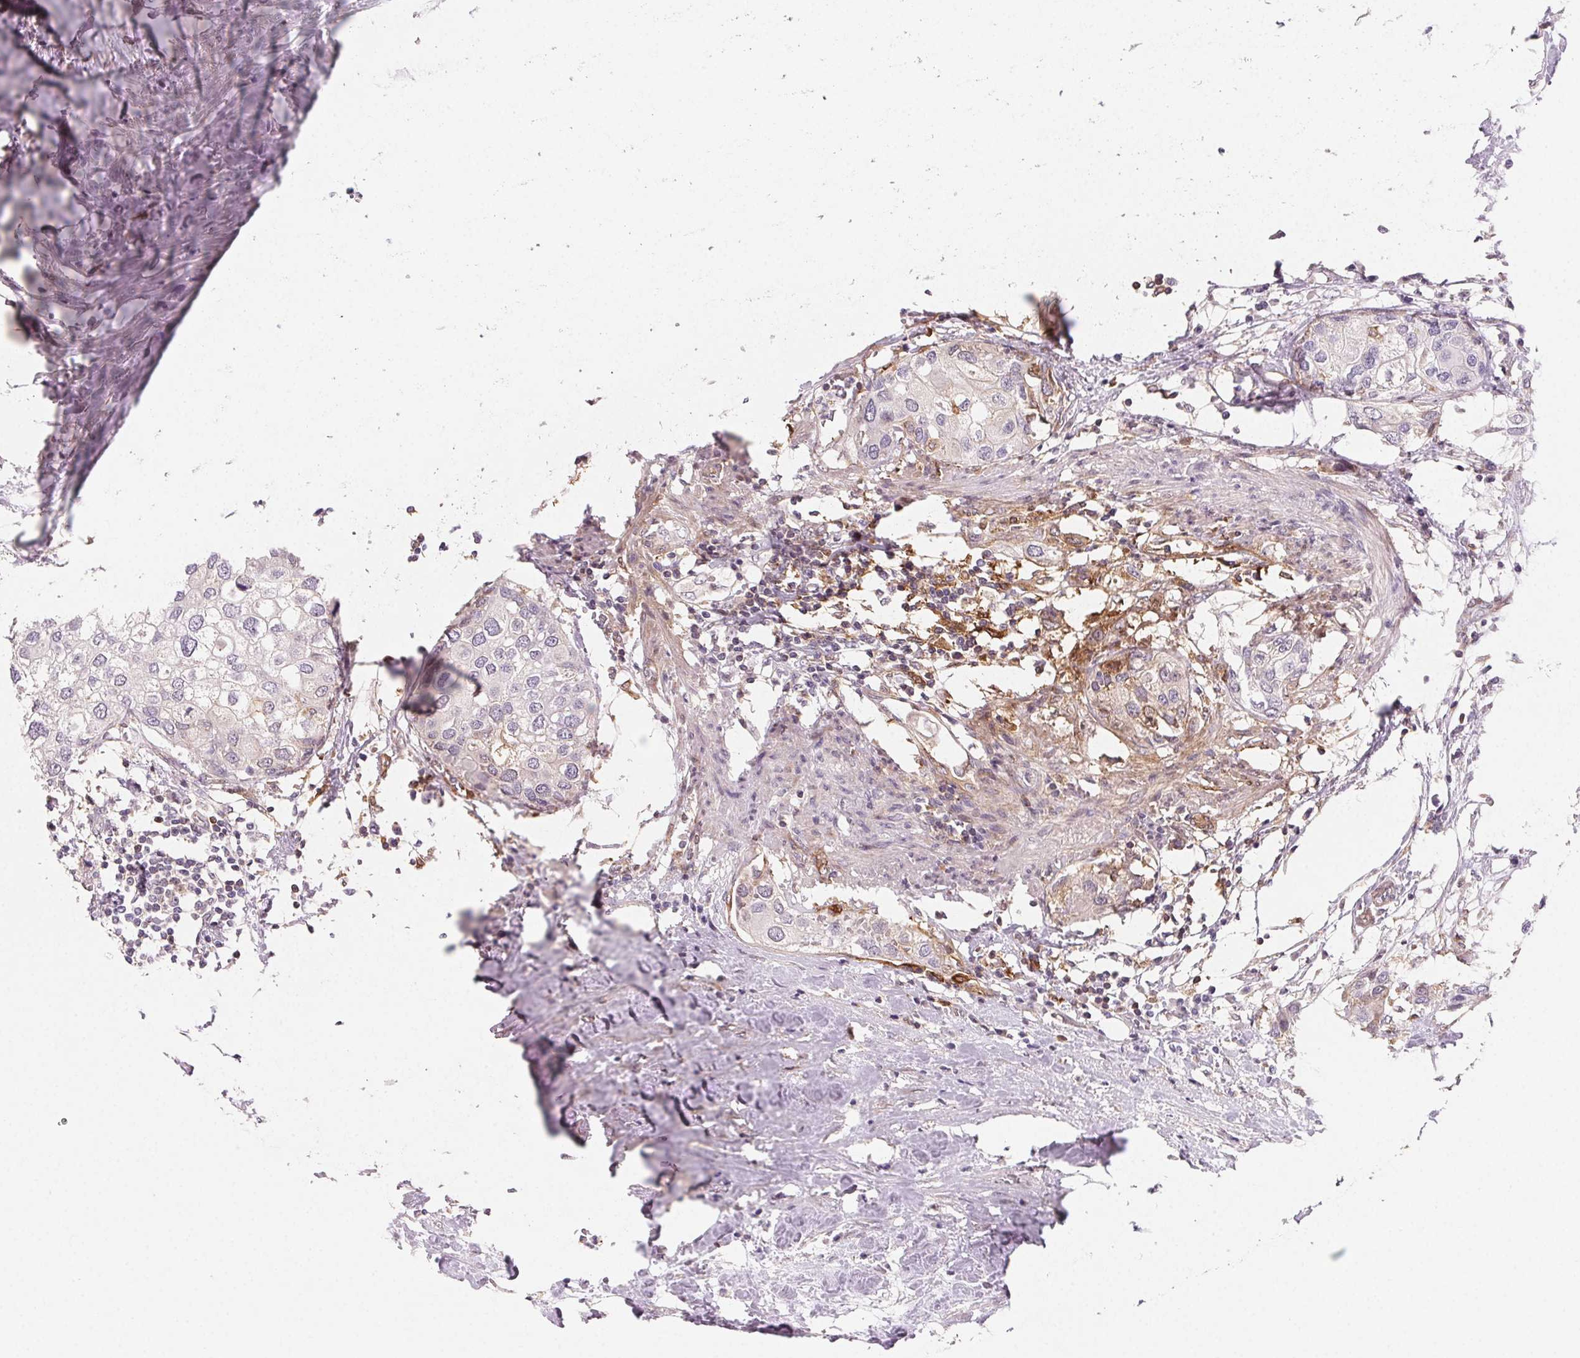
{"staining": {"intensity": "negative", "quantity": "none", "location": "none"}, "tissue": "urothelial cancer", "cell_type": "Tumor cells", "image_type": "cancer", "snomed": [{"axis": "morphology", "description": "Urothelial carcinoma, High grade"}, {"axis": "topography", "description": "Urinary bladder"}], "caption": "Immunohistochemistry (IHC) photomicrograph of human urothelial cancer stained for a protein (brown), which exhibits no expression in tumor cells.", "gene": "GBP1", "patient": {"sex": "male", "age": 64}}